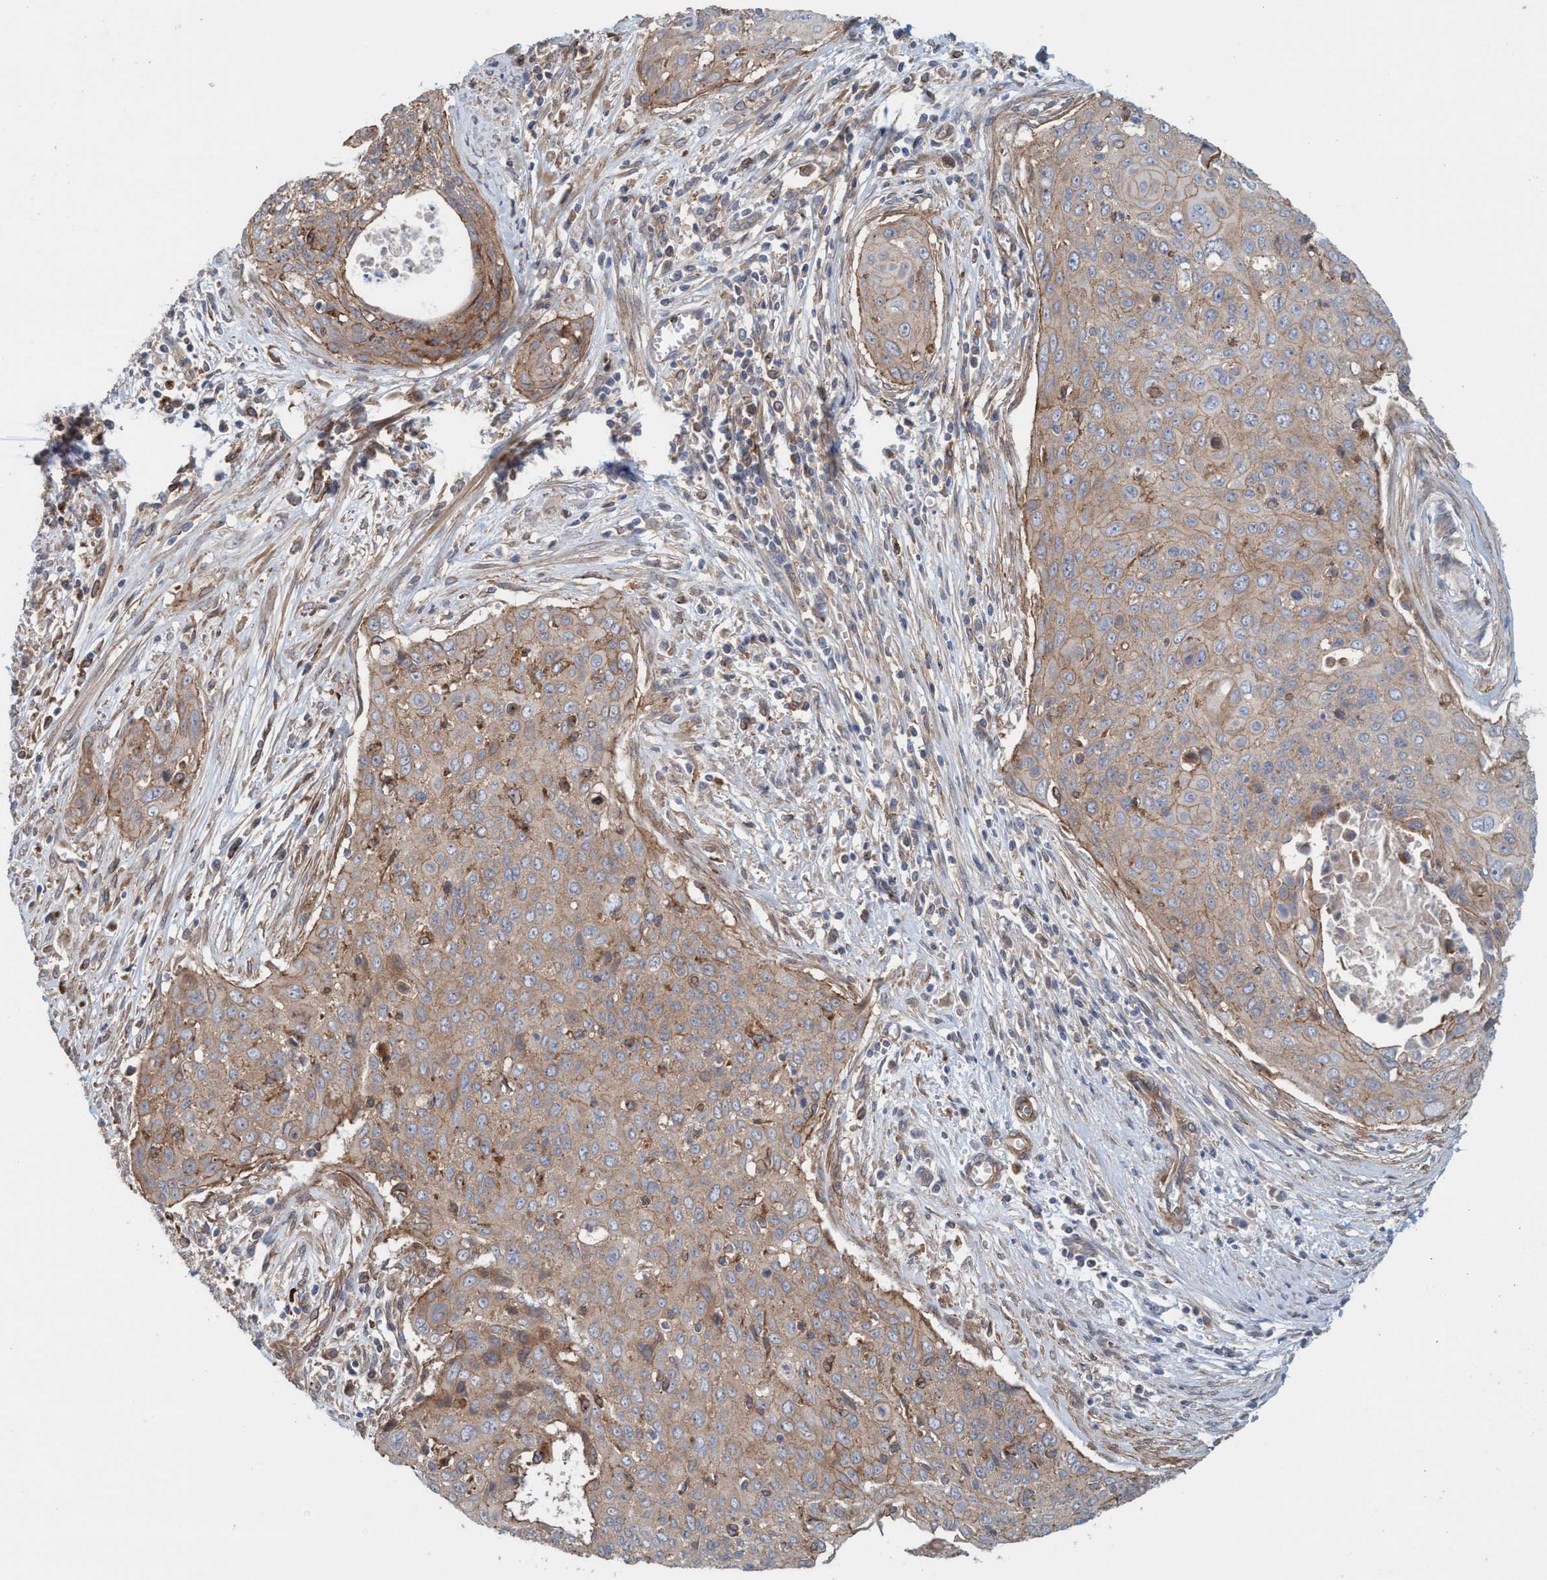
{"staining": {"intensity": "moderate", "quantity": ">75%", "location": "cytoplasmic/membranous"}, "tissue": "cervical cancer", "cell_type": "Tumor cells", "image_type": "cancer", "snomed": [{"axis": "morphology", "description": "Squamous cell carcinoma, NOS"}, {"axis": "topography", "description": "Cervix"}], "caption": "Immunohistochemical staining of human squamous cell carcinoma (cervical) displays moderate cytoplasmic/membranous protein positivity in approximately >75% of tumor cells.", "gene": "SPECC1", "patient": {"sex": "female", "age": 55}}